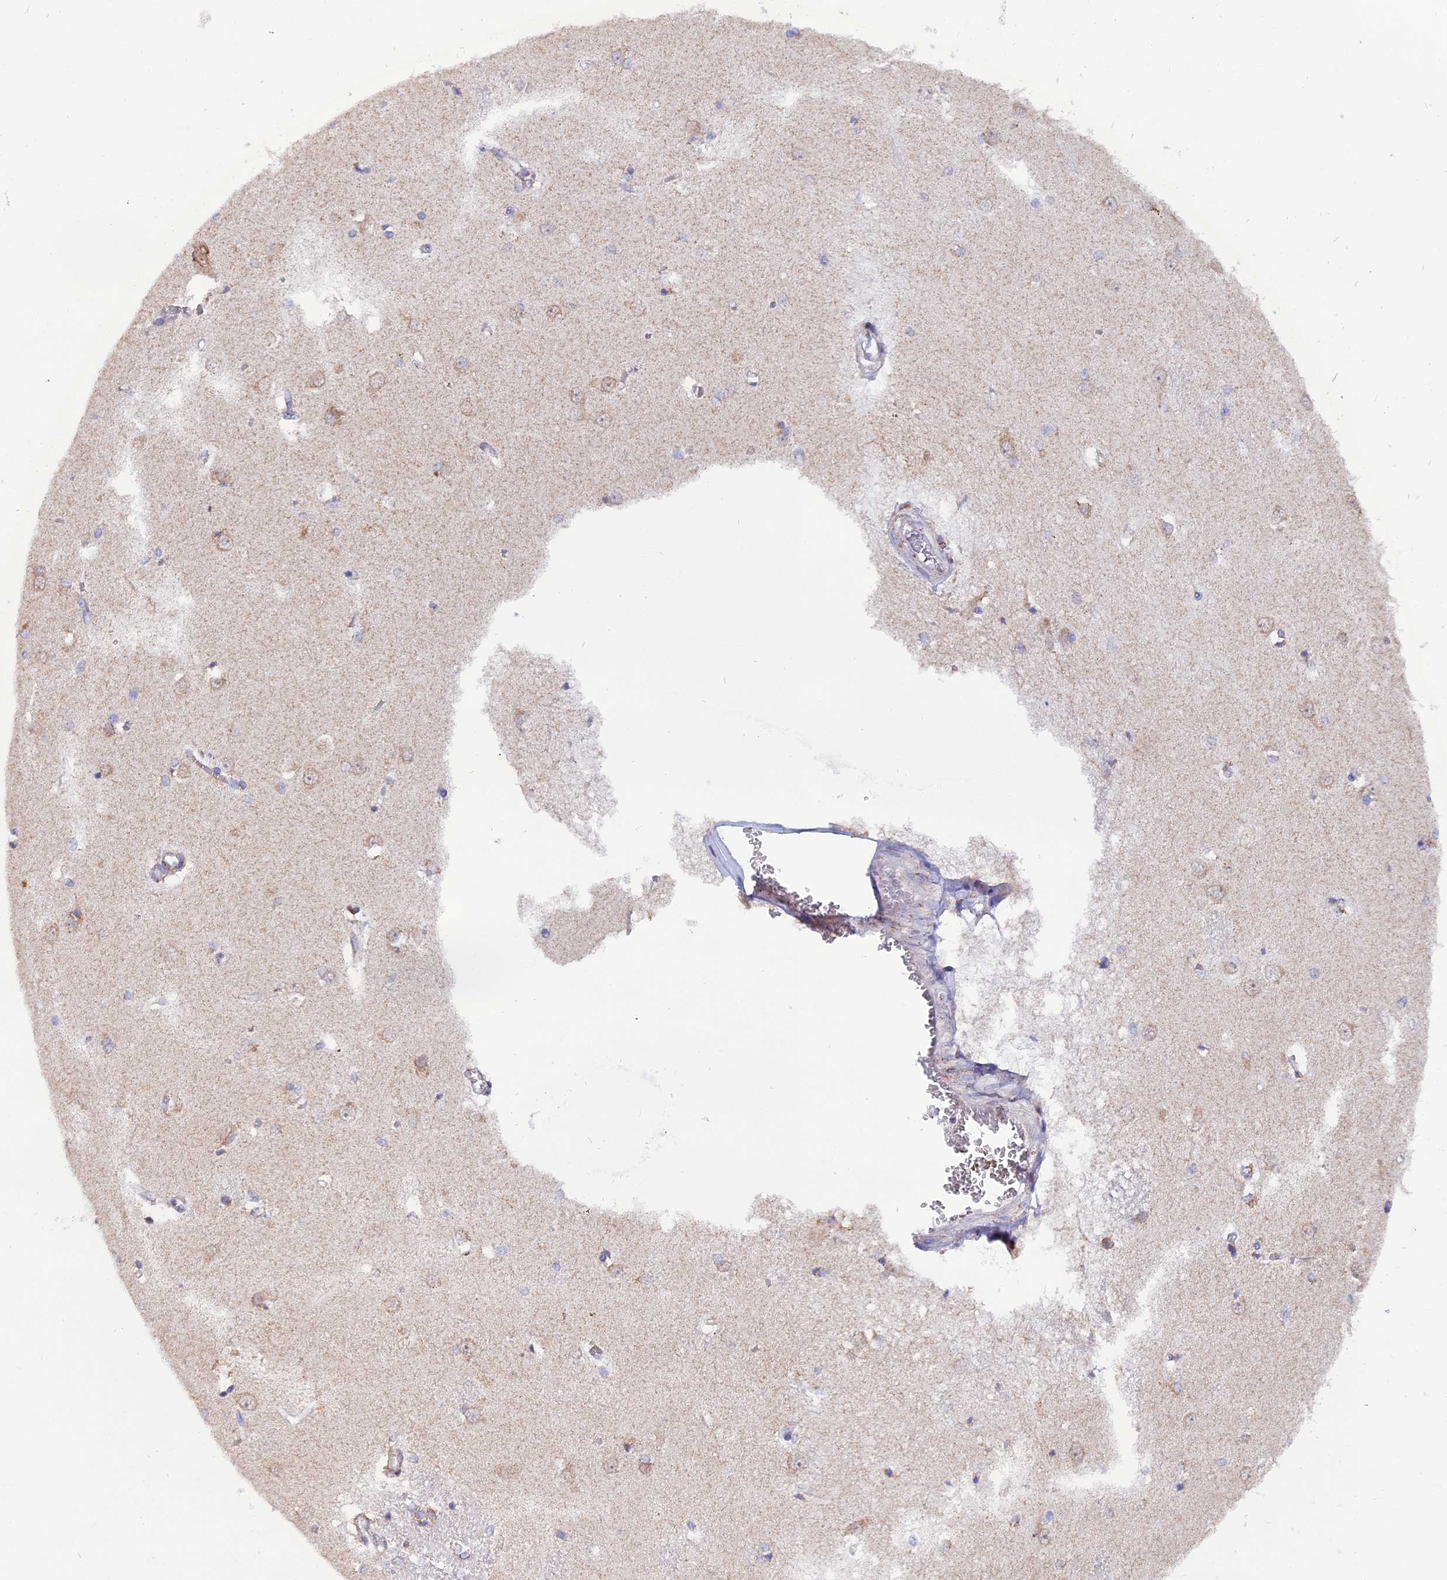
{"staining": {"intensity": "negative", "quantity": "none", "location": "none"}, "tissue": "caudate", "cell_type": "Glial cells", "image_type": "normal", "snomed": [{"axis": "morphology", "description": "Normal tissue, NOS"}, {"axis": "topography", "description": "Lateral ventricle wall"}], "caption": "Immunohistochemistry (IHC) histopathology image of normal caudate: human caudate stained with DAB (3,3'-diaminobenzidine) exhibits no significant protein staining in glial cells.", "gene": "MRPS34", "patient": {"sex": "male", "age": 37}}